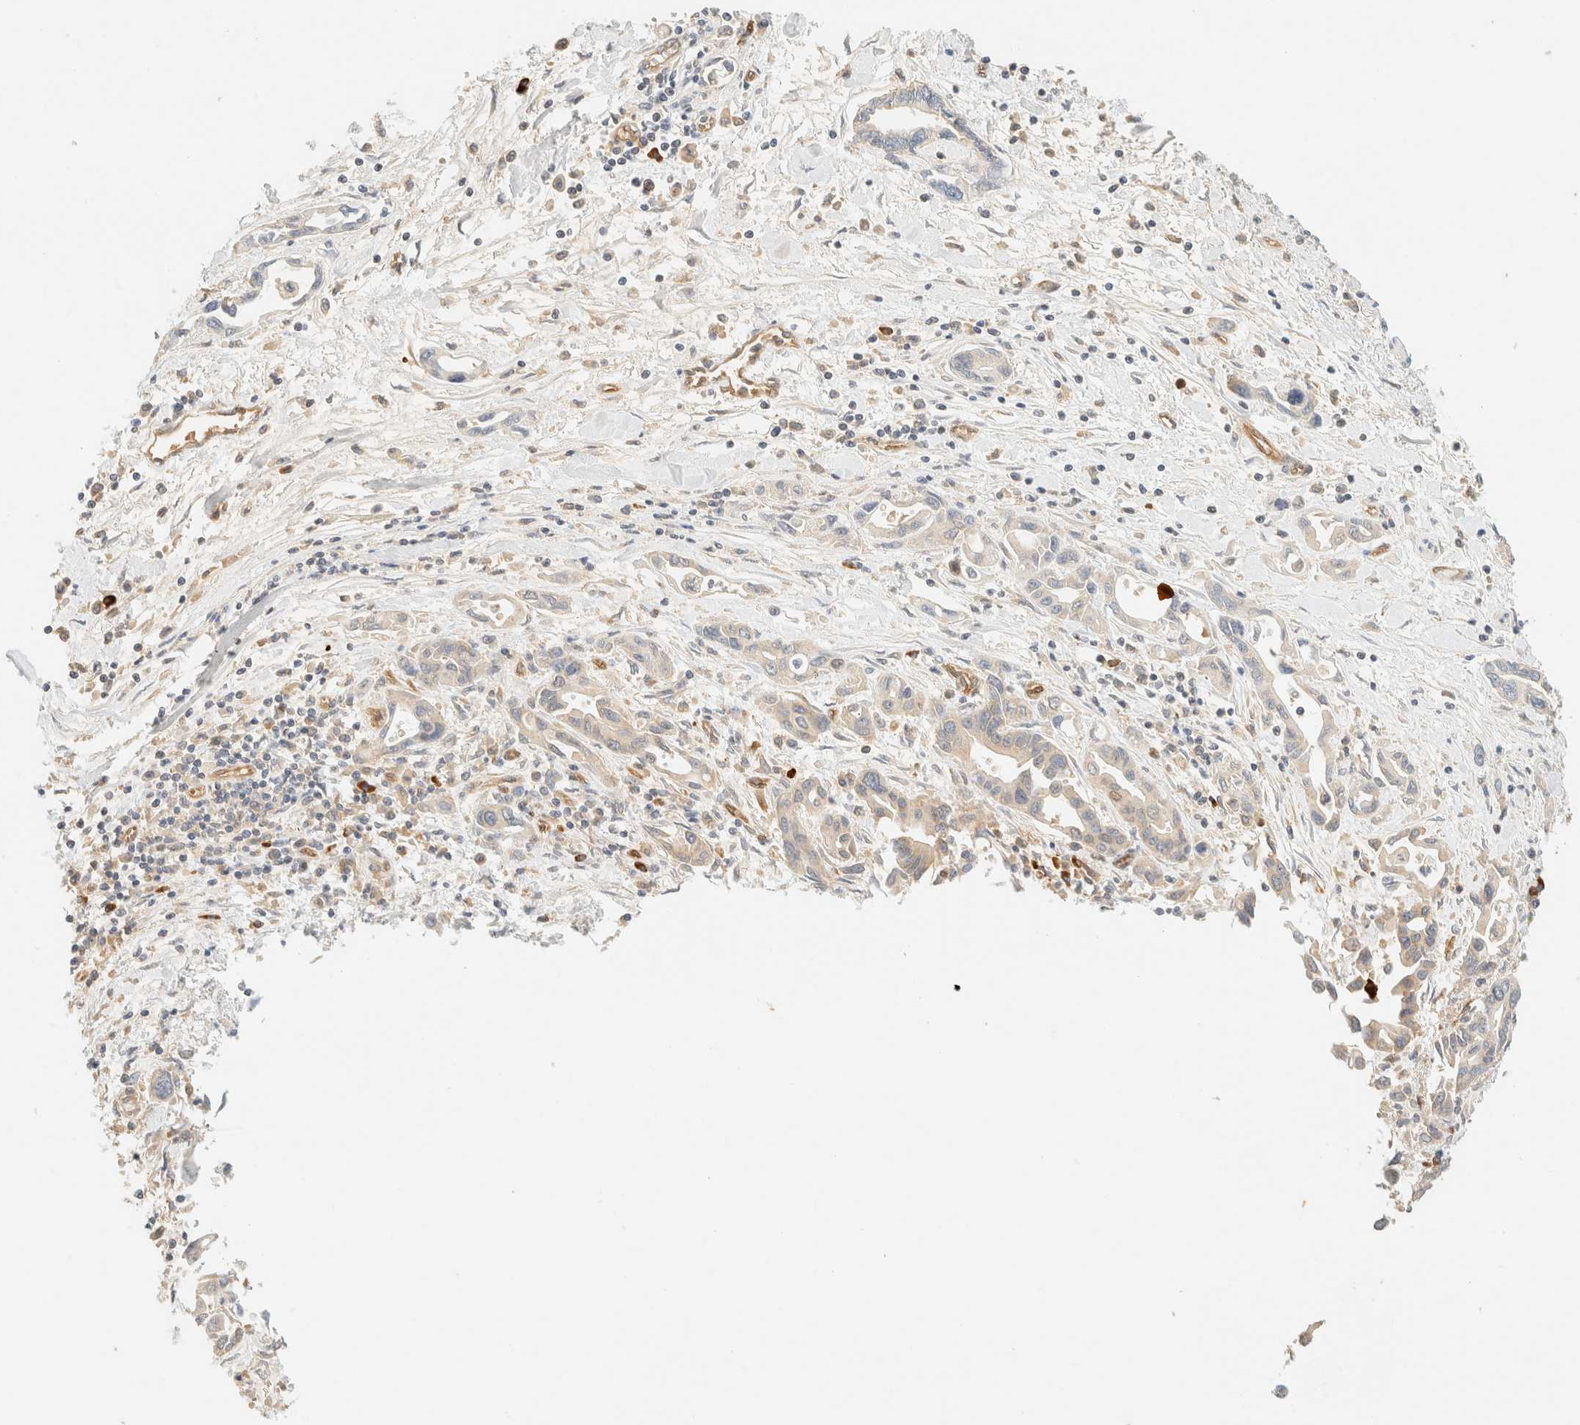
{"staining": {"intensity": "negative", "quantity": "none", "location": "none"}, "tissue": "pancreatic cancer", "cell_type": "Tumor cells", "image_type": "cancer", "snomed": [{"axis": "morphology", "description": "Adenocarcinoma, NOS"}, {"axis": "topography", "description": "Pancreas"}], "caption": "The IHC image has no significant positivity in tumor cells of pancreatic cancer (adenocarcinoma) tissue.", "gene": "FHOD1", "patient": {"sex": "female", "age": 57}}